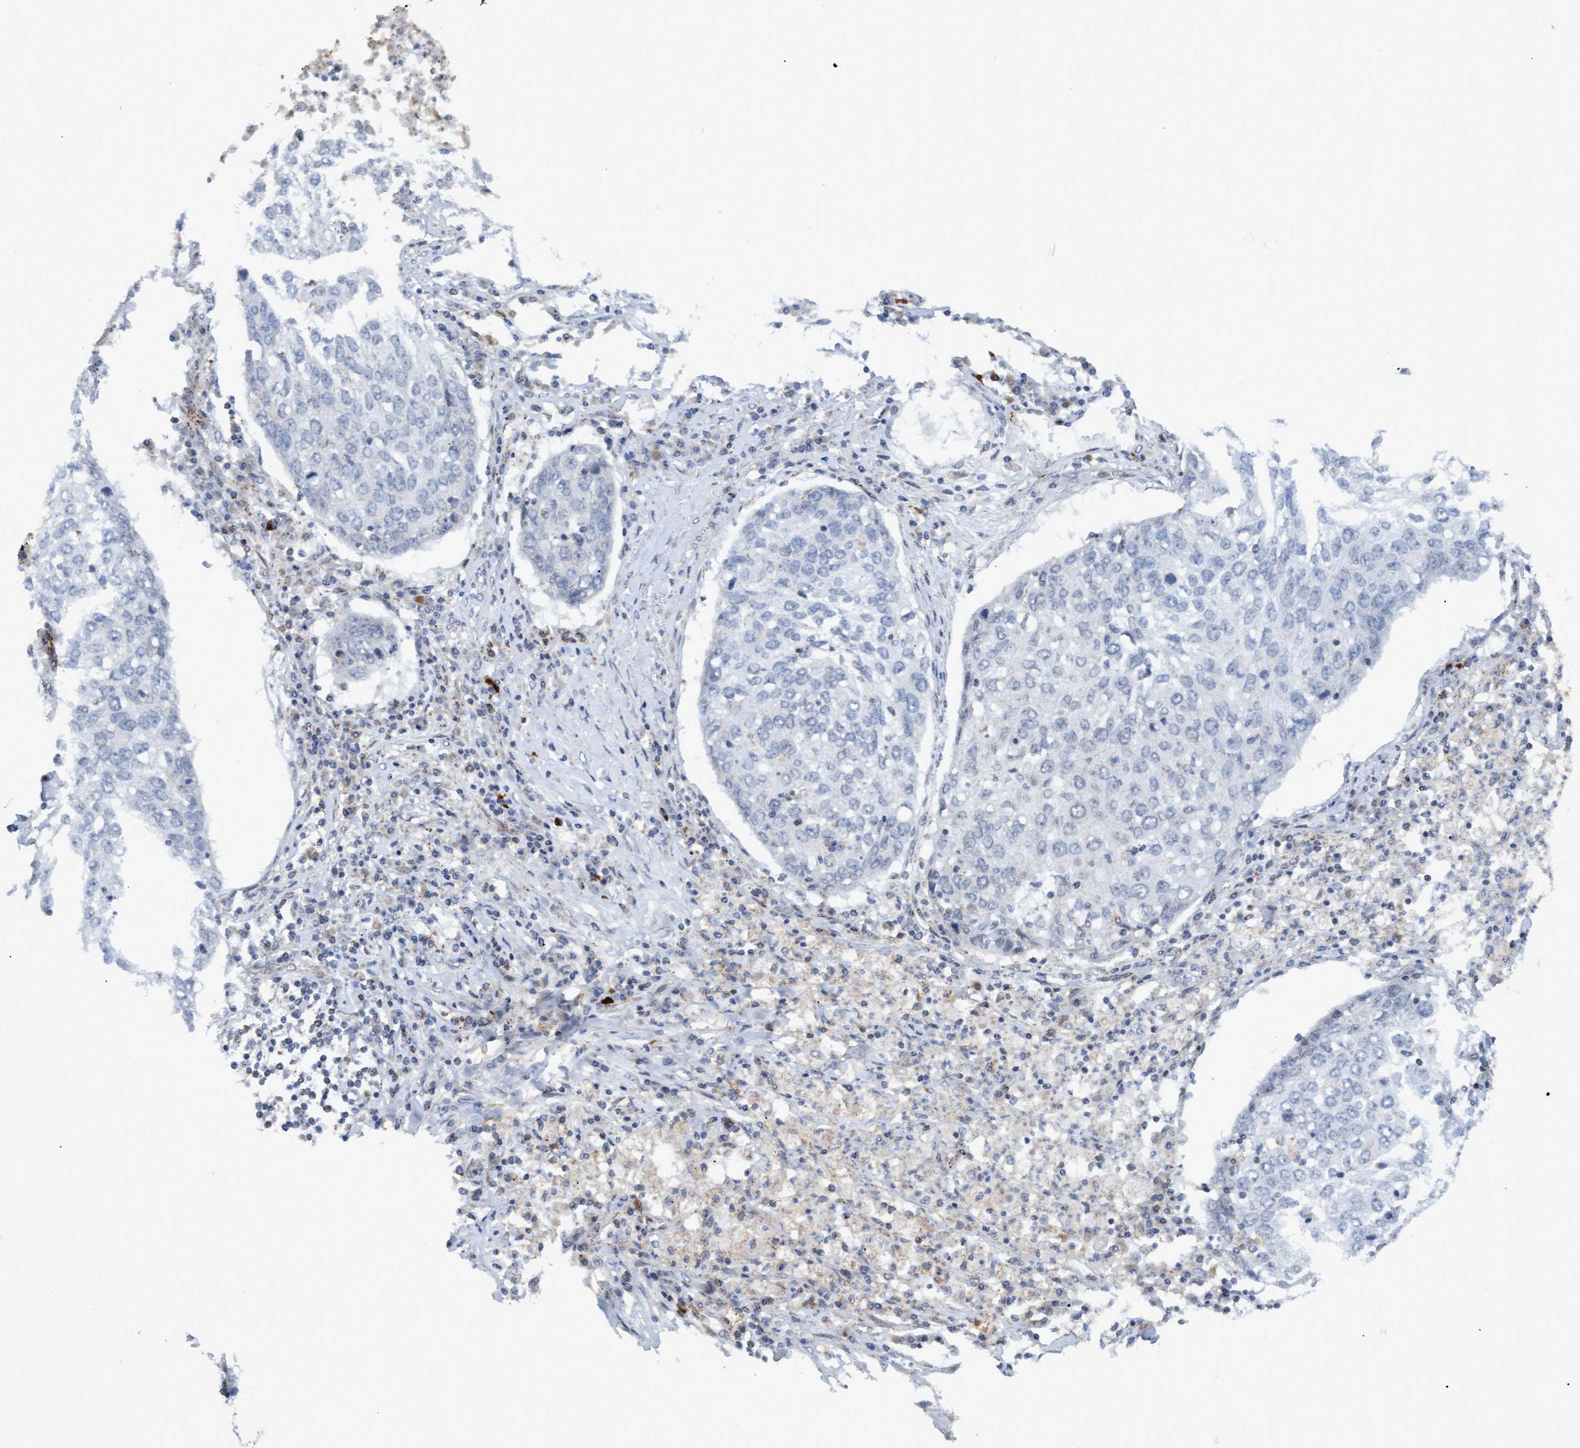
{"staining": {"intensity": "negative", "quantity": "none", "location": "none"}, "tissue": "lung cancer", "cell_type": "Tumor cells", "image_type": "cancer", "snomed": [{"axis": "morphology", "description": "Squamous cell carcinoma, NOS"}, {"axis": "topography", "description": "Lung"}], "caption": "Tumor cells are negative for brown protein staining in lung cancer. The staining was performed using DAB to visualize the protein expression in brown, while the nuclei were stained in blue with hematoxylin (Magnification: 20x).", "gene": "MGLL", "patient": {"sex": "female", "age": 63}}